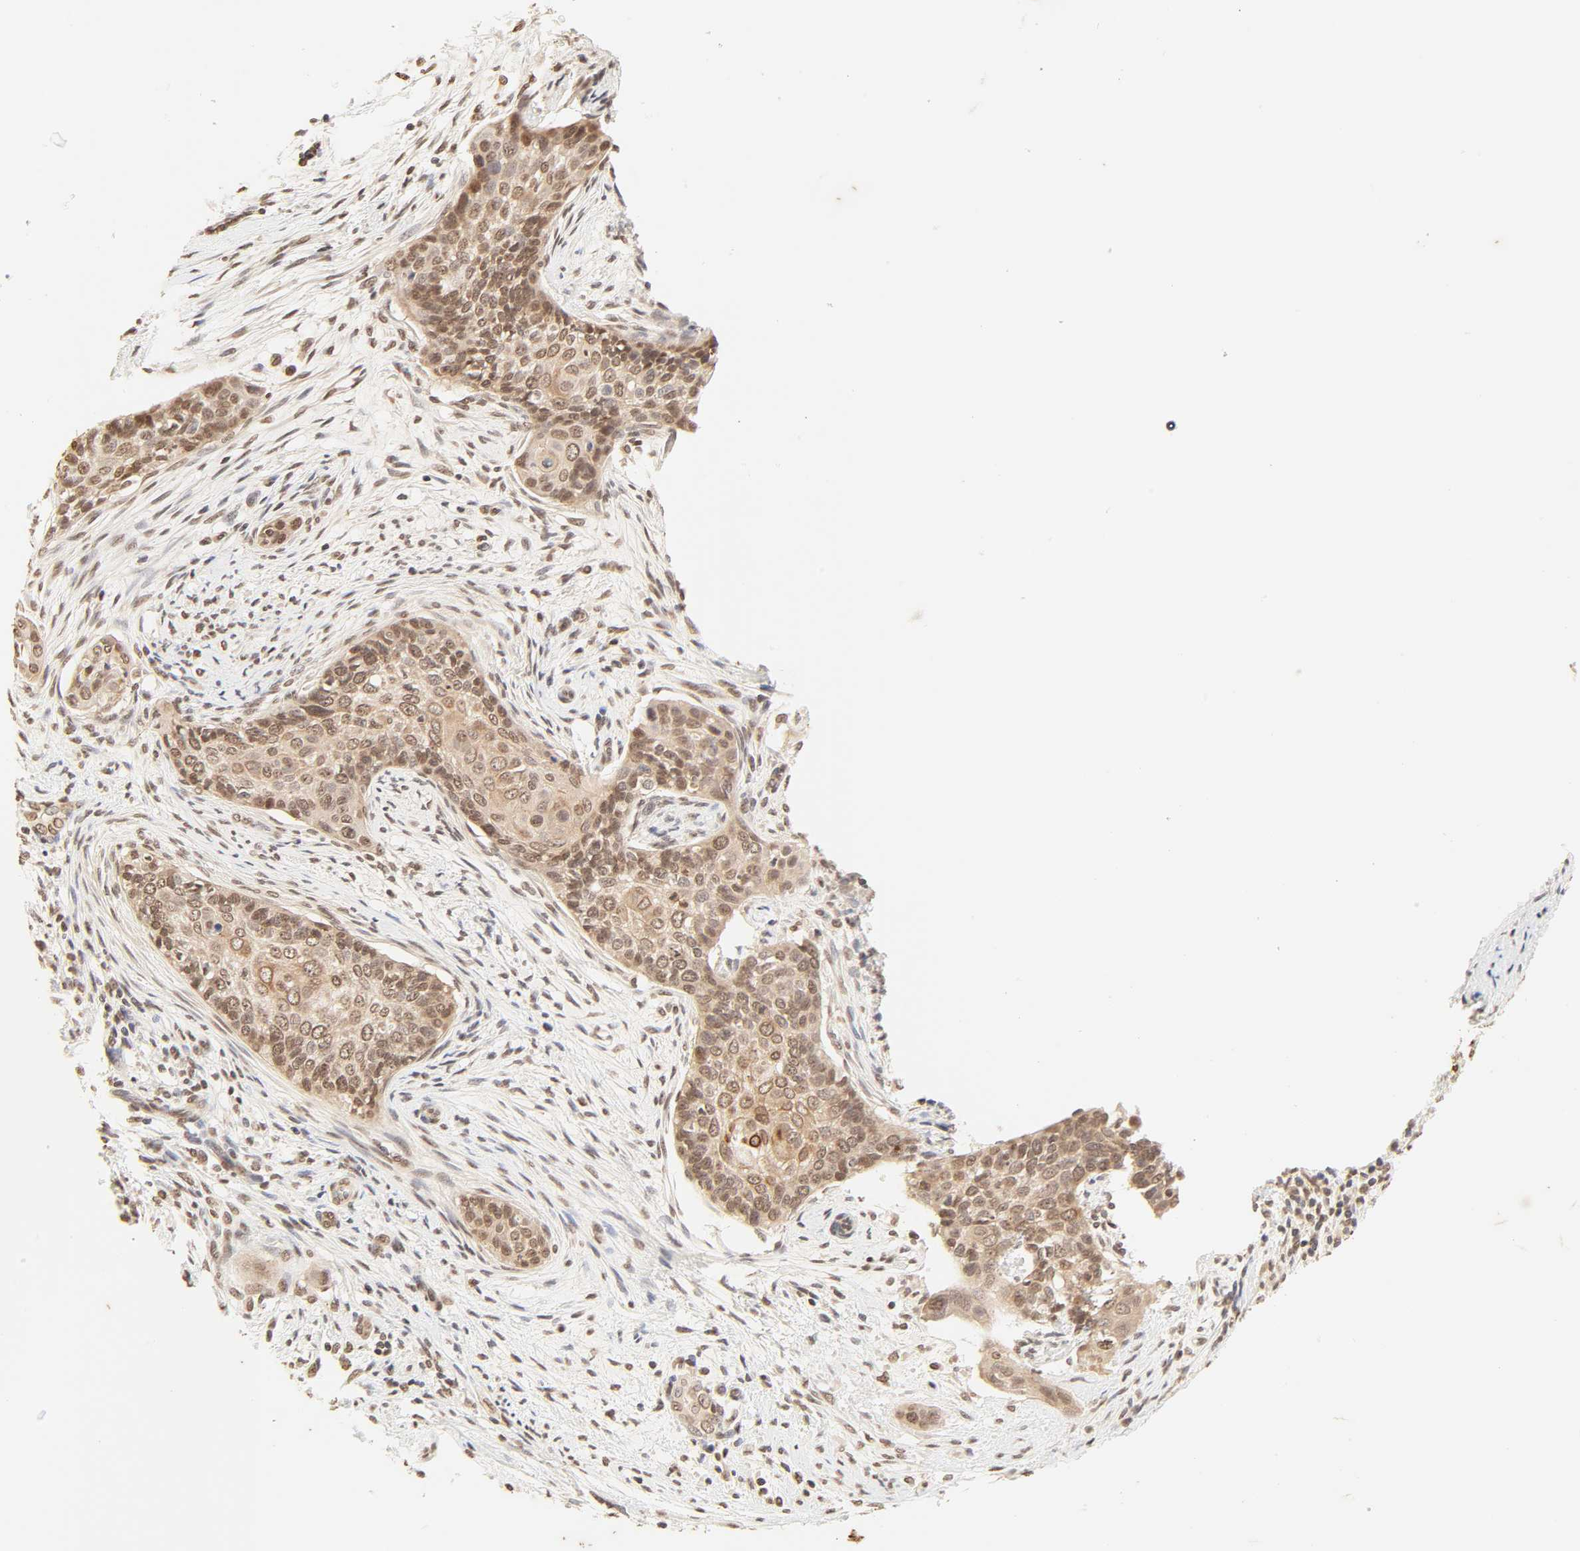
{"staining": {"intensity": "moderate", "quantity": ">75%", "location": "cytoplasmic/membranous,nuclear"}, "tissue": "cervical cancer", "cell_type": "Tumor cells", "image_type": "cancer", "snomed": [{"axis": "morphology", "description": "Squamous cell carcinoma, NOS"}, {"axis": "topography", "description": "Cervix"}], "caption": "High-power microscopy captured an immunohistochemistry (IHC) histopathology image of squamous cell carcinoma (cervical), revealing moderate cytoplasmic/membranous and nuclear expression in about >75% of tumor cells.", "gene": "TBL1X", "patient": {"sex": "female", "age": 33}}